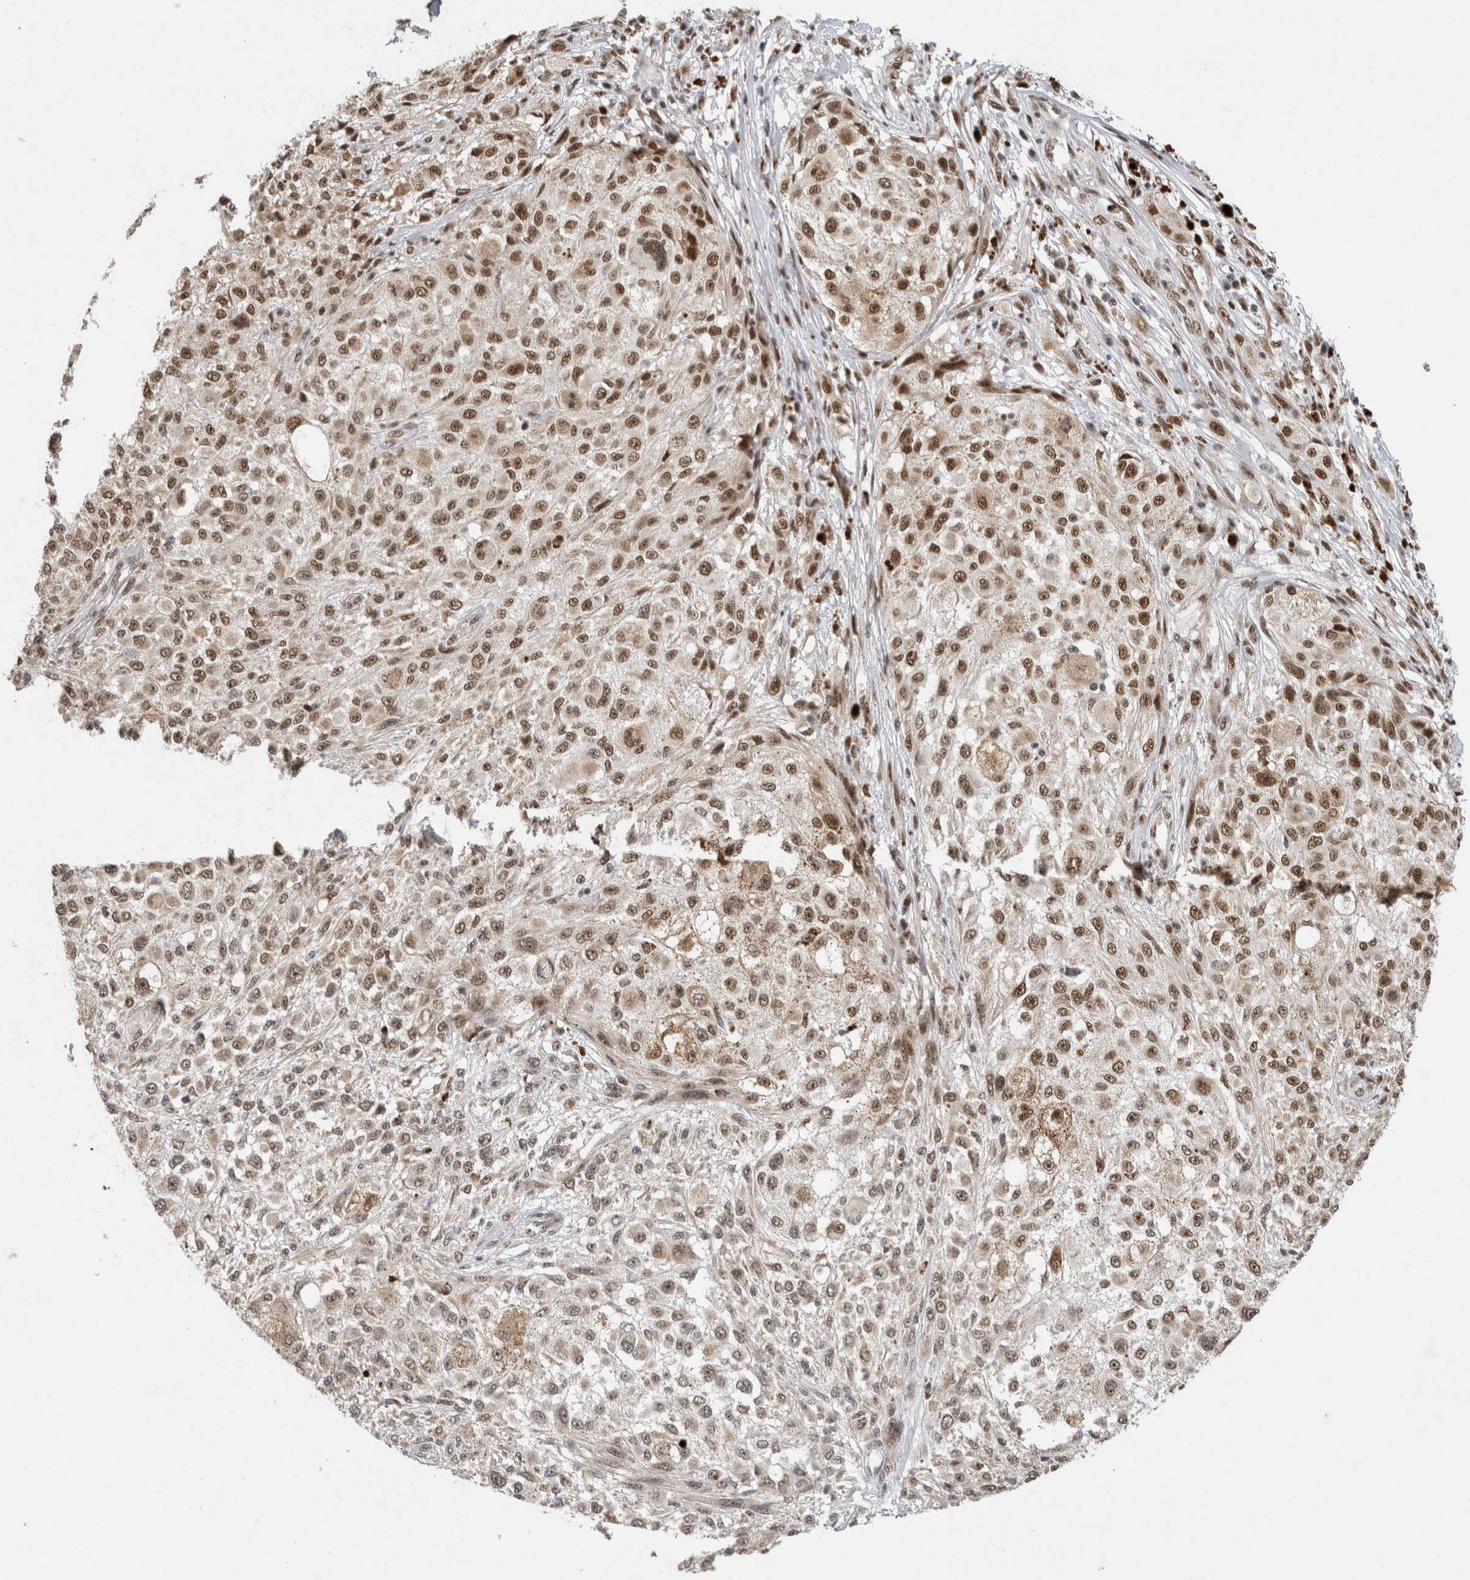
{"staining": {"intensity": "strong", "quantity": ">75%", "location": "nuclear"}, "tissue": "melanoma", "cell_type": "Tumor cells", "image_type": "cancer", "snomed": [{"axis": "morphology", "description": "Necrosis, NOS"}, {"axis": "morphology", "description": "Malignant melanoma, NOS"}, {"axis": "topography", "description": "Skin"}], "caption": "Protein staining of malignant melanoma tissue demonstrates strong nuclear expression in about >75% of tumor cells. (Stains: DAB (3,3'-diaminobenzidine) in brown, nuclei in blue, Microscopy: brightfield microscopy at high magnification).", "gene": "DDX42", "patient": {"sex": "female", "age": 87}}